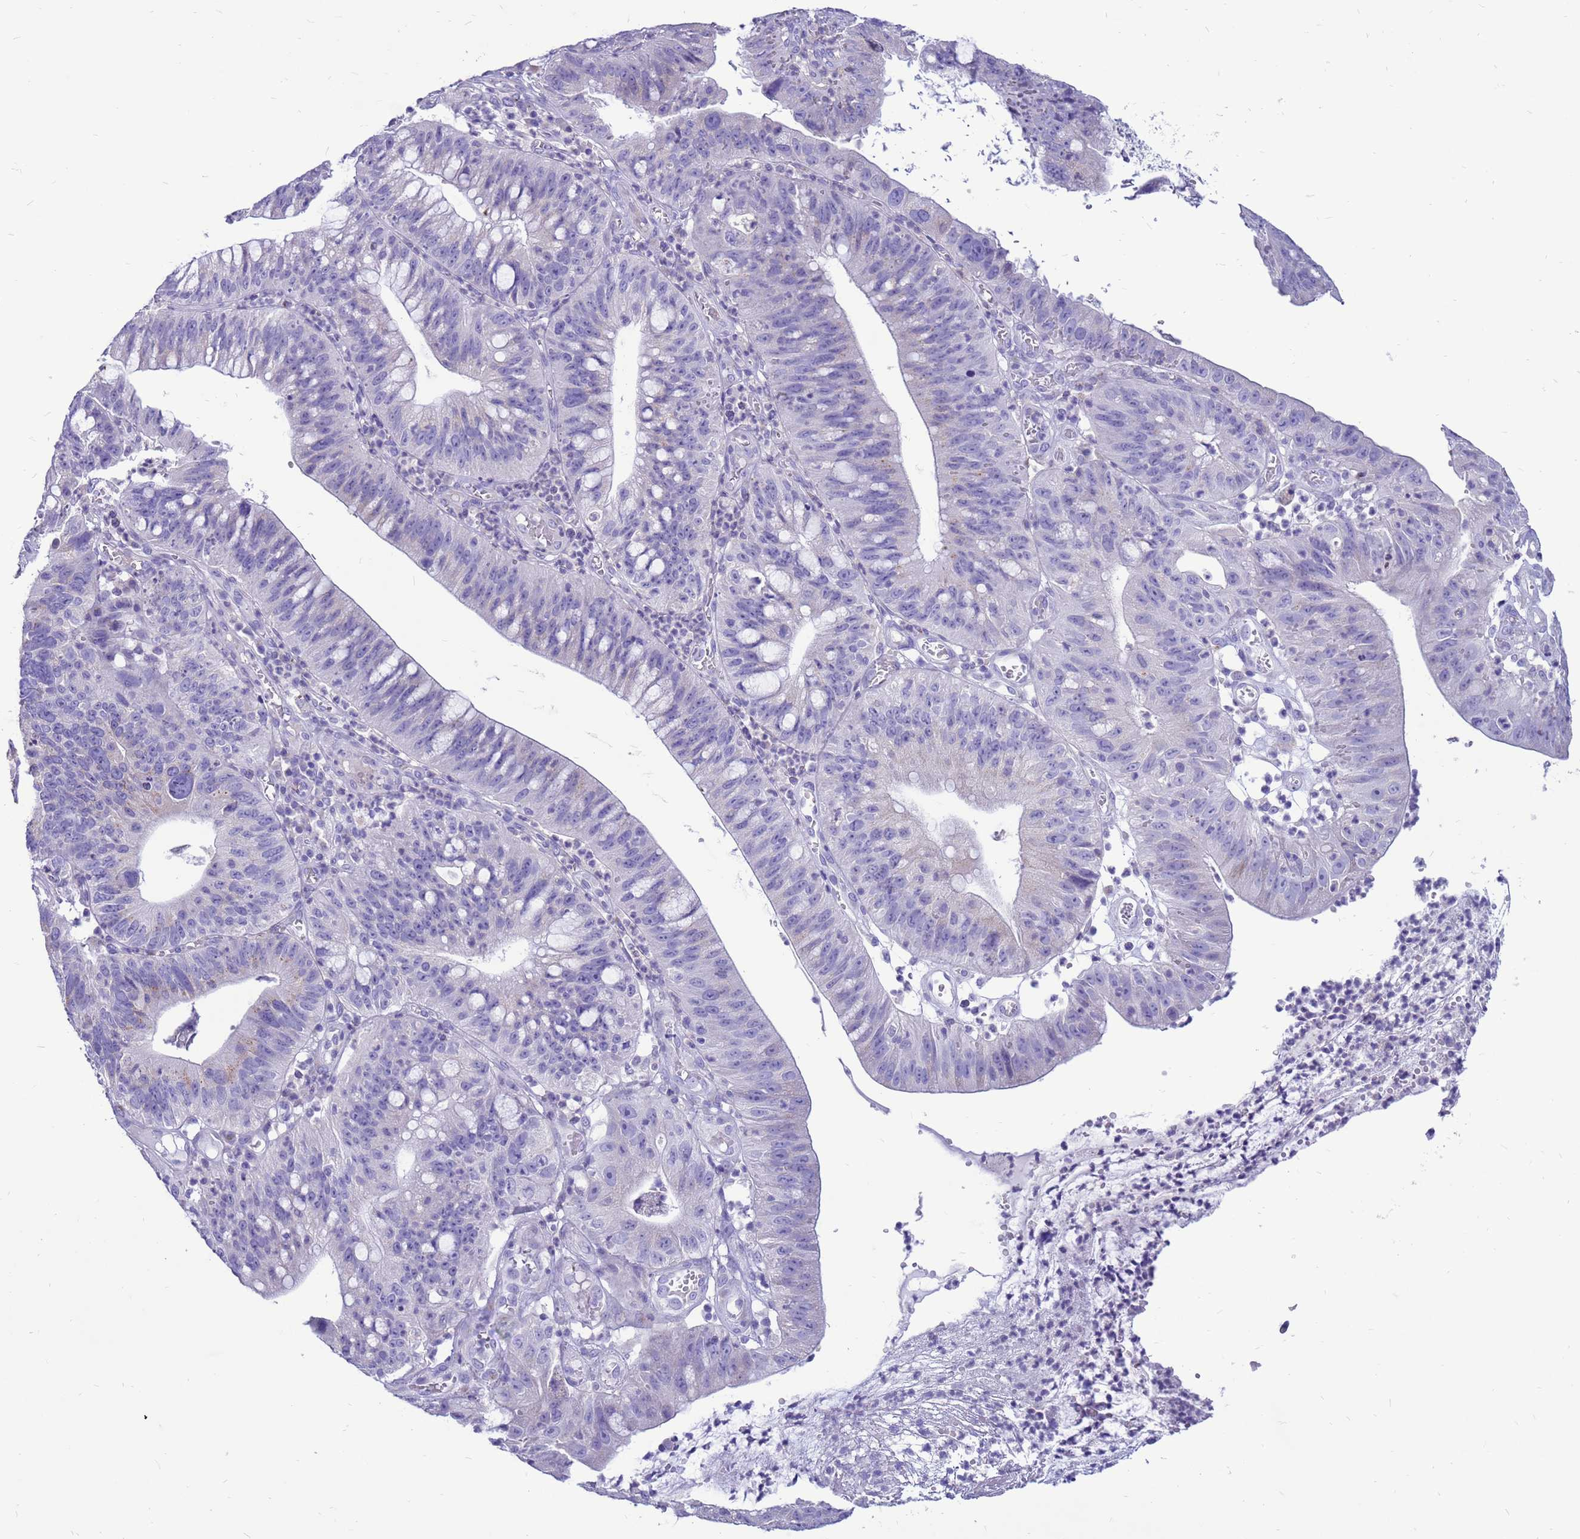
{"staining": {"intensity": "negative", "quantity": "none", "location": "none"}, "tissue": "stomach cancer", "cell_type": "Tumor cells", "image_type": "cancer", "snomed": [{"axis": "morphology", "description": "Adenocarcinoma, NOS"}, {"axis": "topography", "description": "Stomach"}], "caption": "Immunohistochemistry of stomach cancer reveals no staining in tumor cells.", "gene": "PDE10A", "patient": {"sex": "male", "age": 59}}